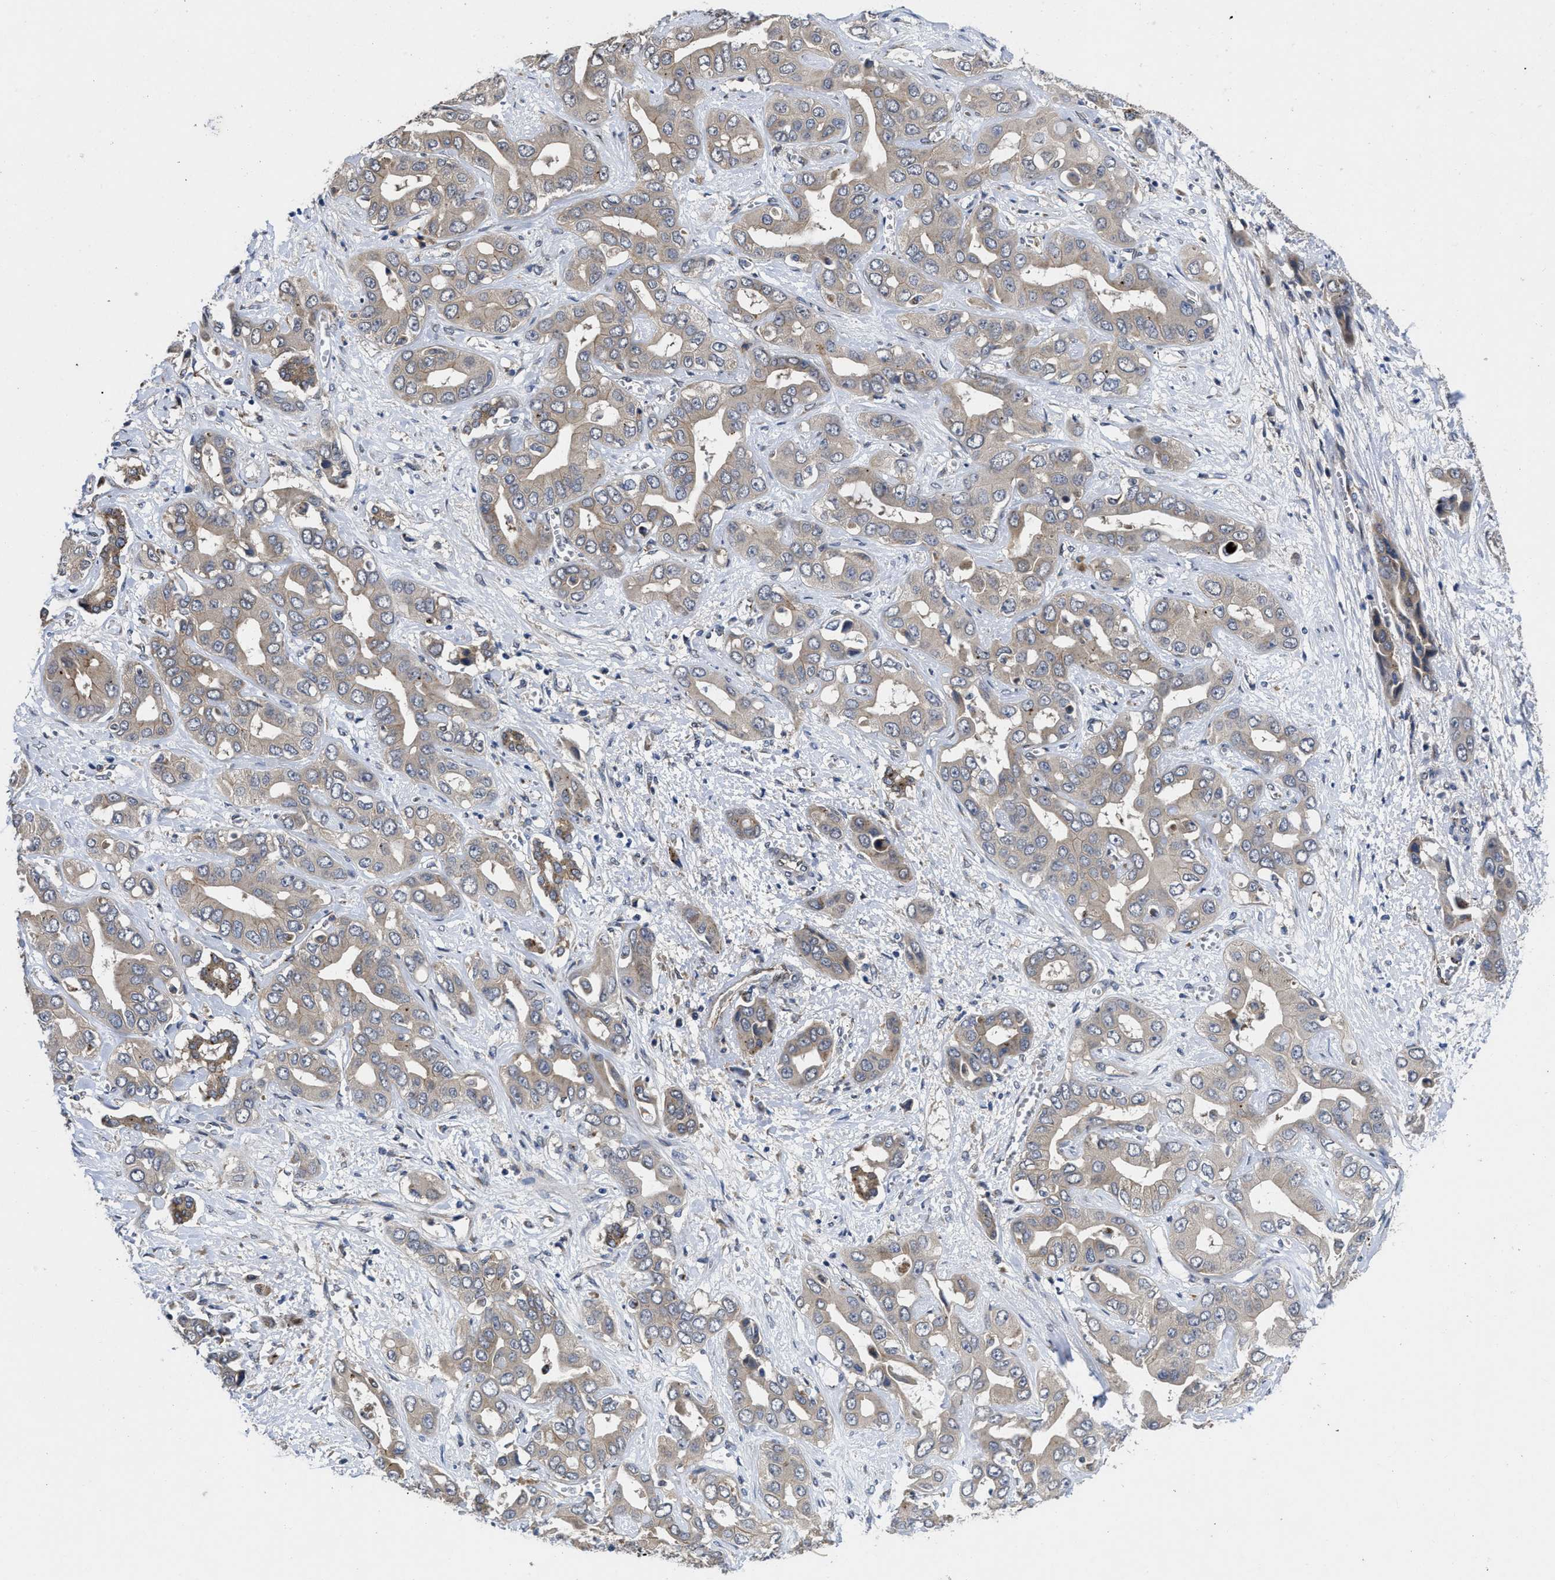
{"staining": {"intensity": "negative", "quantity": "none", "location": "none"}, "tissue": "liver cancer", "cell_type": "Tumor cells", "image_type": "cancer", "snomed": [{"axis": "morphology", "description": "Cholangiocarcinoma"}, {"axis": "topography", "description": "Liver"}], "caption": "Immunohistochemistry (IHC) of liver cancer (cholangiocarcinoma) displays no staining in tumor cells.", "gene": "PKD2", "patient": {"sex": "female", "age": 52}}